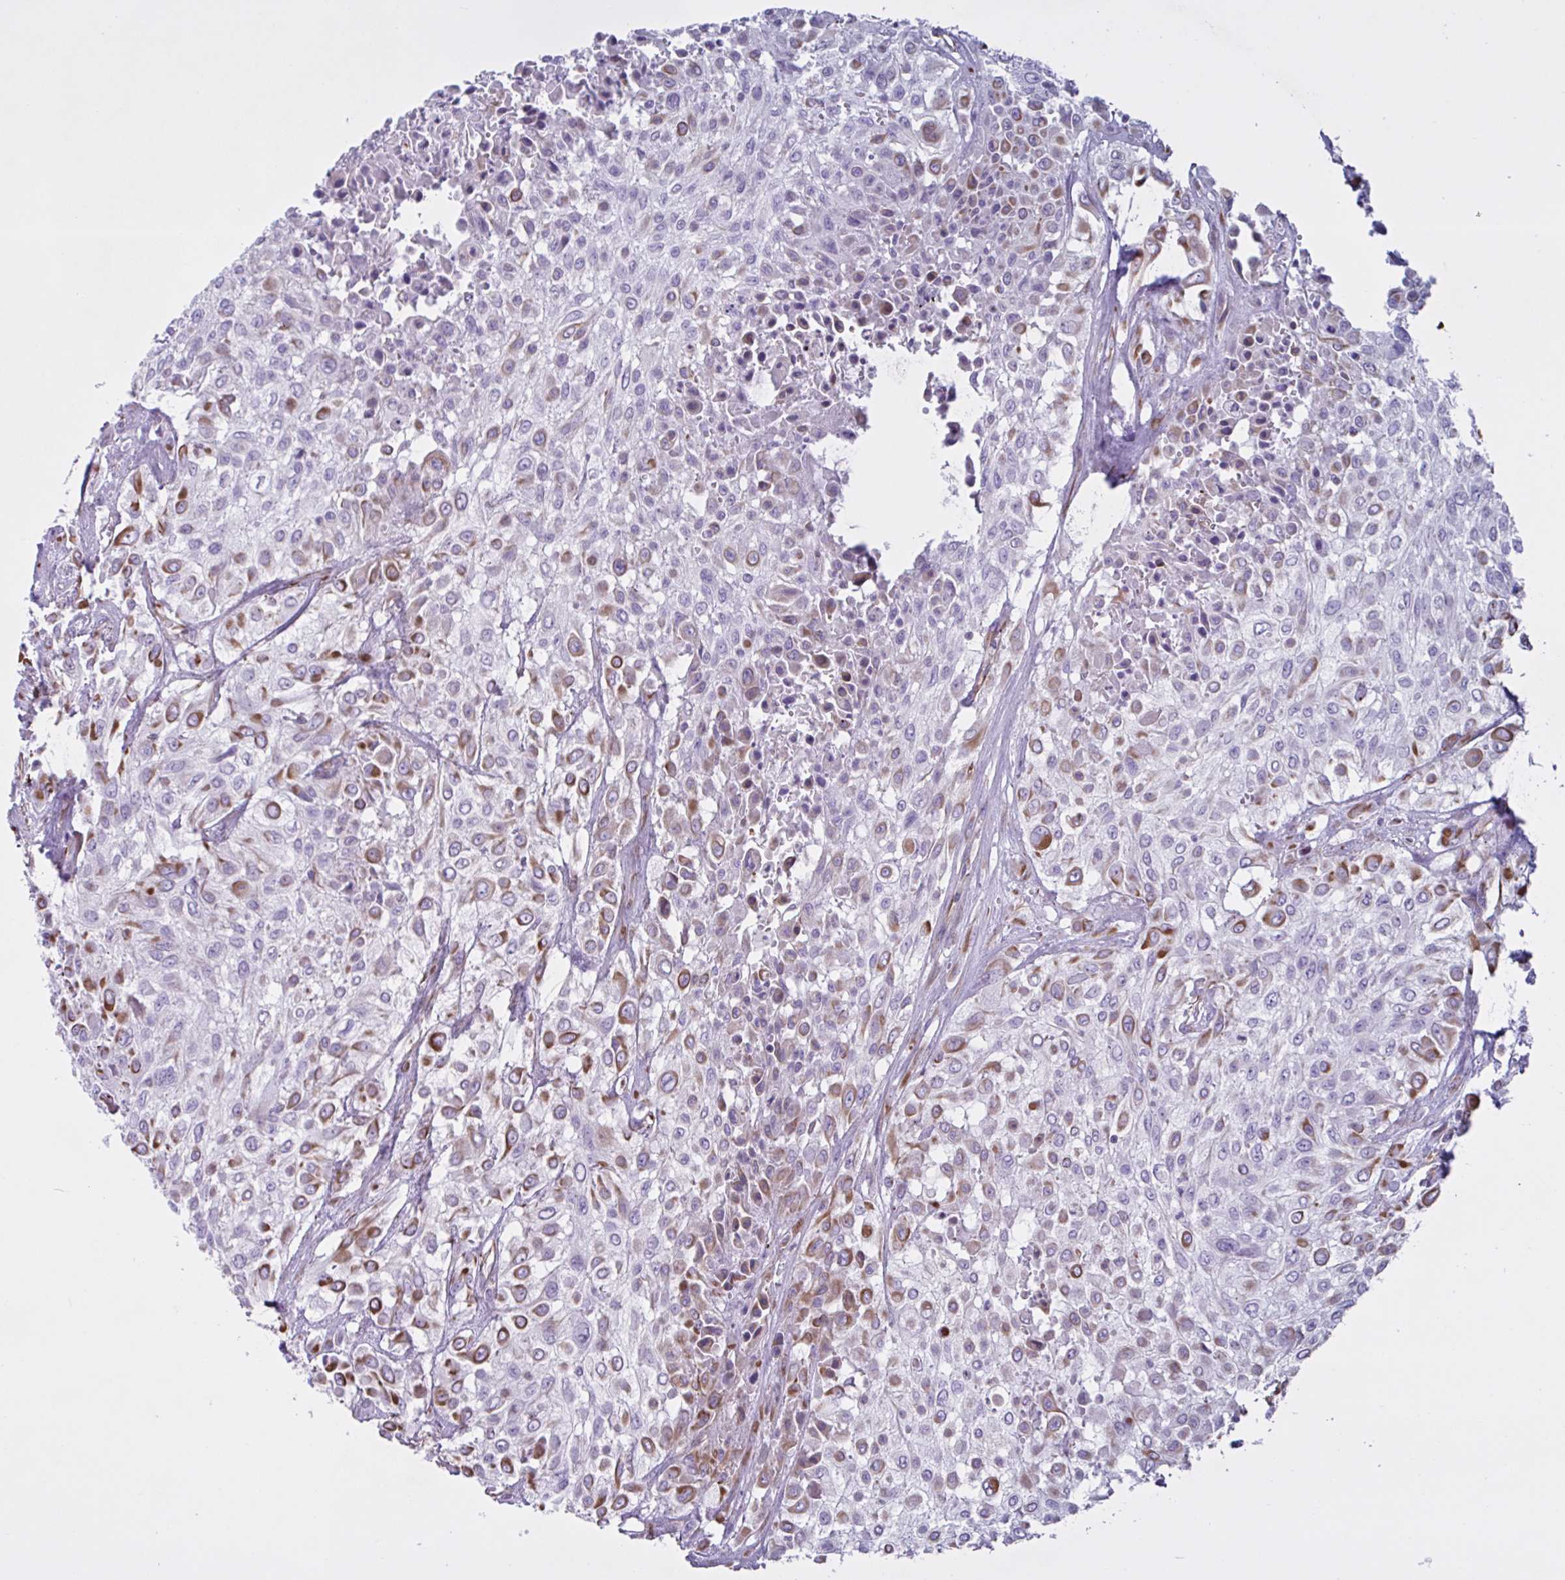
{"staining": {"intensity": "moderate", "quantity": "25%-75%", "location": "cytoplasmic/membranous"}, "tissue": "urothelial cancer", "cell_type": "Tumor cells", "image_type": "cancer", "snomed": [{"axis": "morphology", "description": "Urothelial carcinoma, High grade"}, {"axis": "topography", "description": "Urinary bladder"}], "caption": "Urothelial carcinoma (high-grade) was stained to show a protein in brown. There is medium levels of moderate cytoplasmic/membranous staining in approximately 25%-75% of tumor cells. The staining was performed using DAB (3,3'-diaminobenzidine) to visualize the protein expression in brown, while the nuclei were stained in blue with hematoxylin (Magnification: 20x).", "gene": "TMEM86B", "patient": {"sex": "male", "age": 57}}